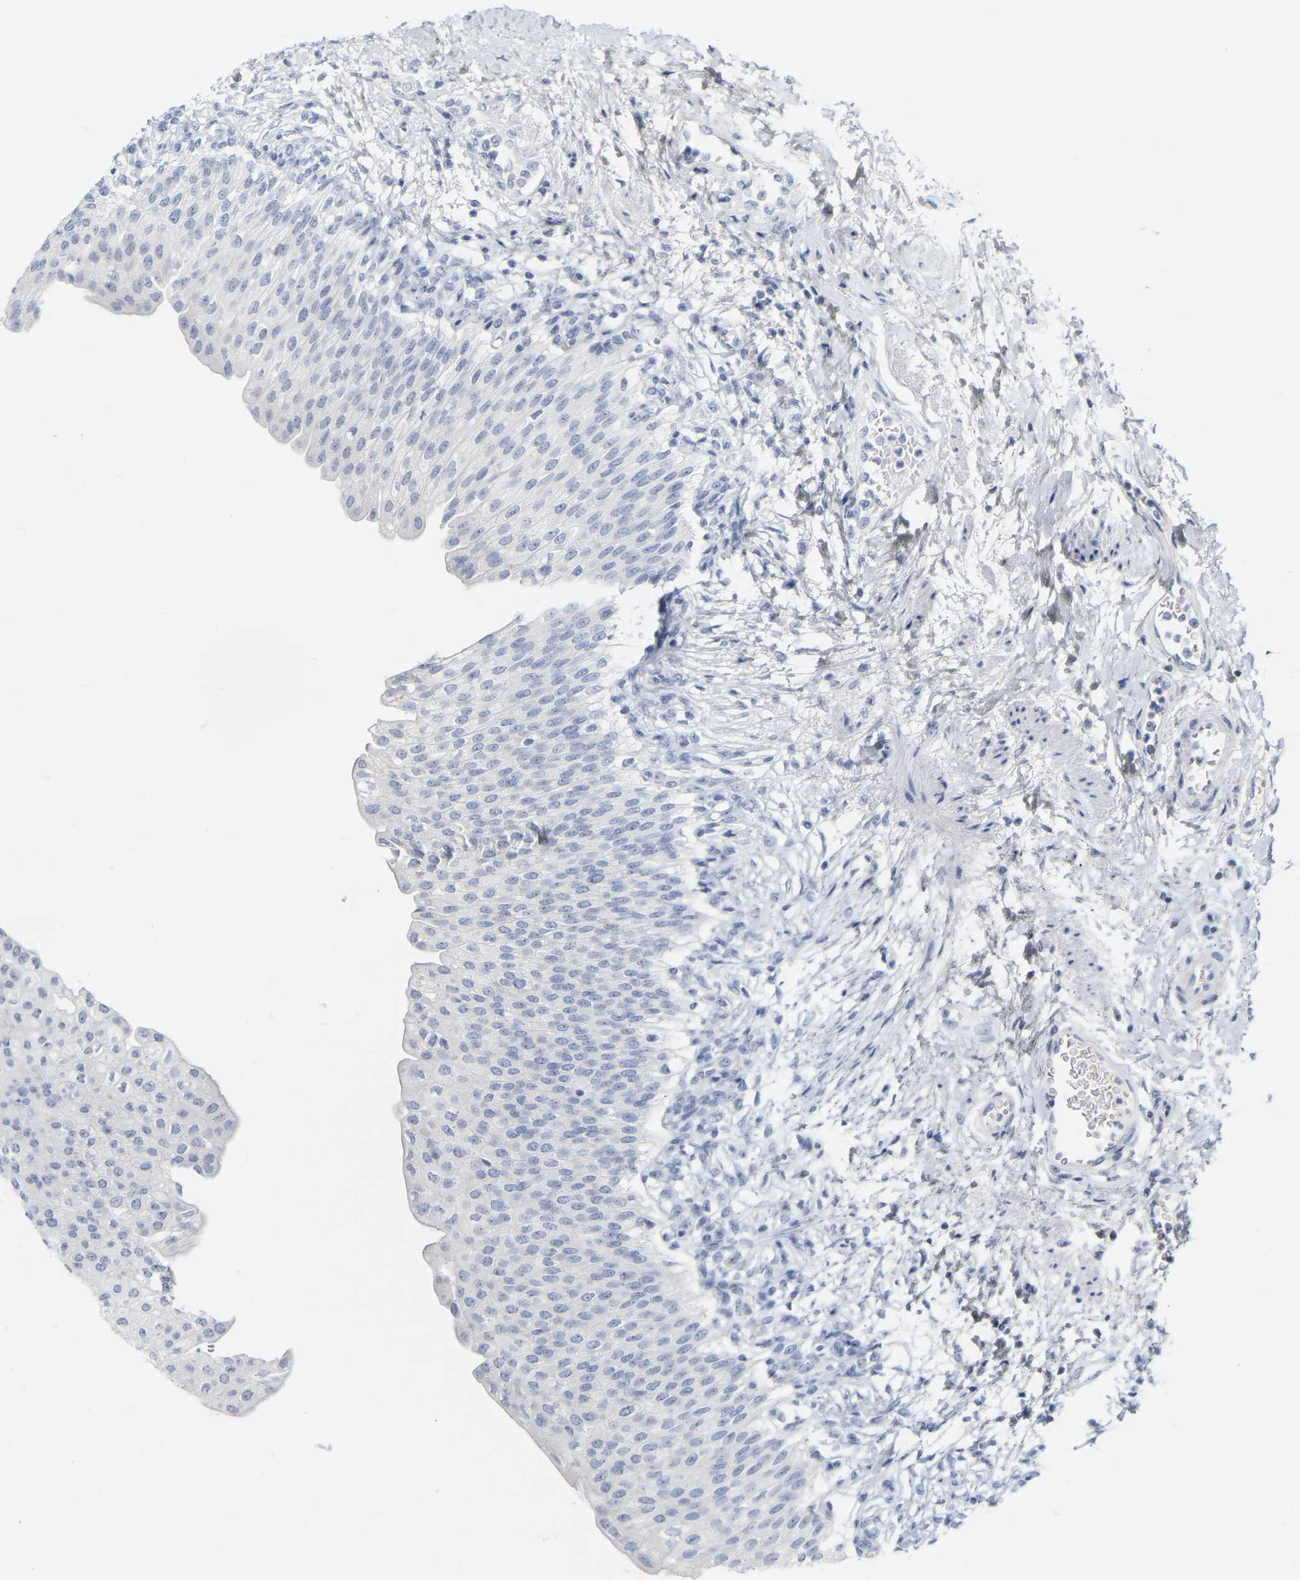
{"staining": {"intensity": "negative", "quantity": "none", "location": "none"}, "tissue": "urinary bladder", "cell_type": "Urothelial cells", "image_type": "normal", "snomed": [{"axis": "morphology", "description": "Normal tissue, NOS"}, {"axis": "topography", "description": "Urinary bladder"}], "caption": "An immunohistochemistry micrograph of normal urinary bladder is shown. There is no staining in urothelial cells of urinary bladder.", "gene": "GNAS", "patient": {"sex": "female", "age": 60}}